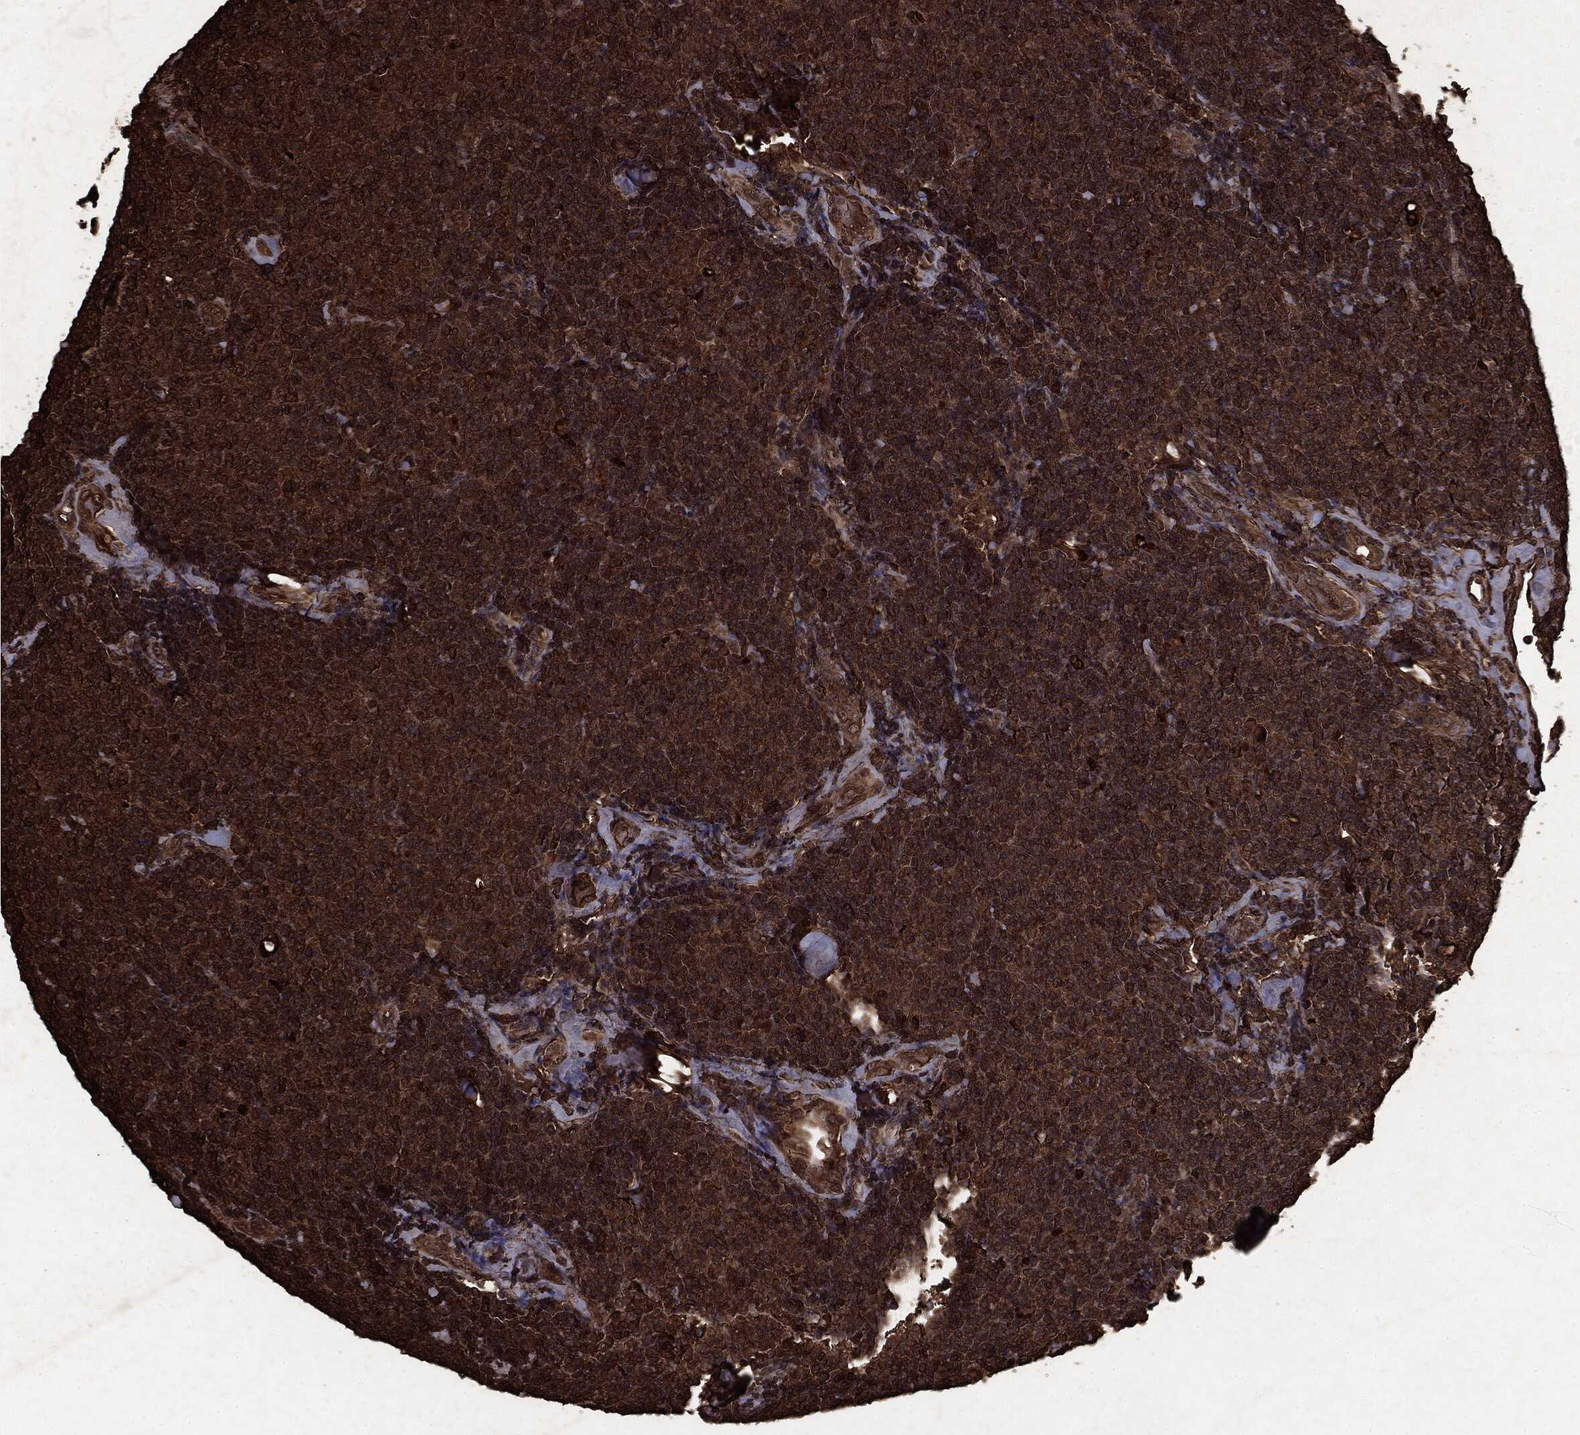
{"staining": {"intensity": "strong", "quantity": ">75%", "location": "cytoplasmic/membranous"}, "tissue": "lymphoma", "cell_type": "Tumor cells", "image_type": "cancer", "snomed": [{"axis": "morphology", "description": "Malignant lymphoma, non-Hodgkin's type, Low grade"}, {"axis": "topography", "description": "Lymph node"}], "caption": "Malignant lymphoma, non-Hodgkin's type (low-grade) stained for a protein displays strong cytoplasmic/membranous positivity in tumor cells.", "gene": "ARAF", "patient": {"sex": "female", "age": 56}}